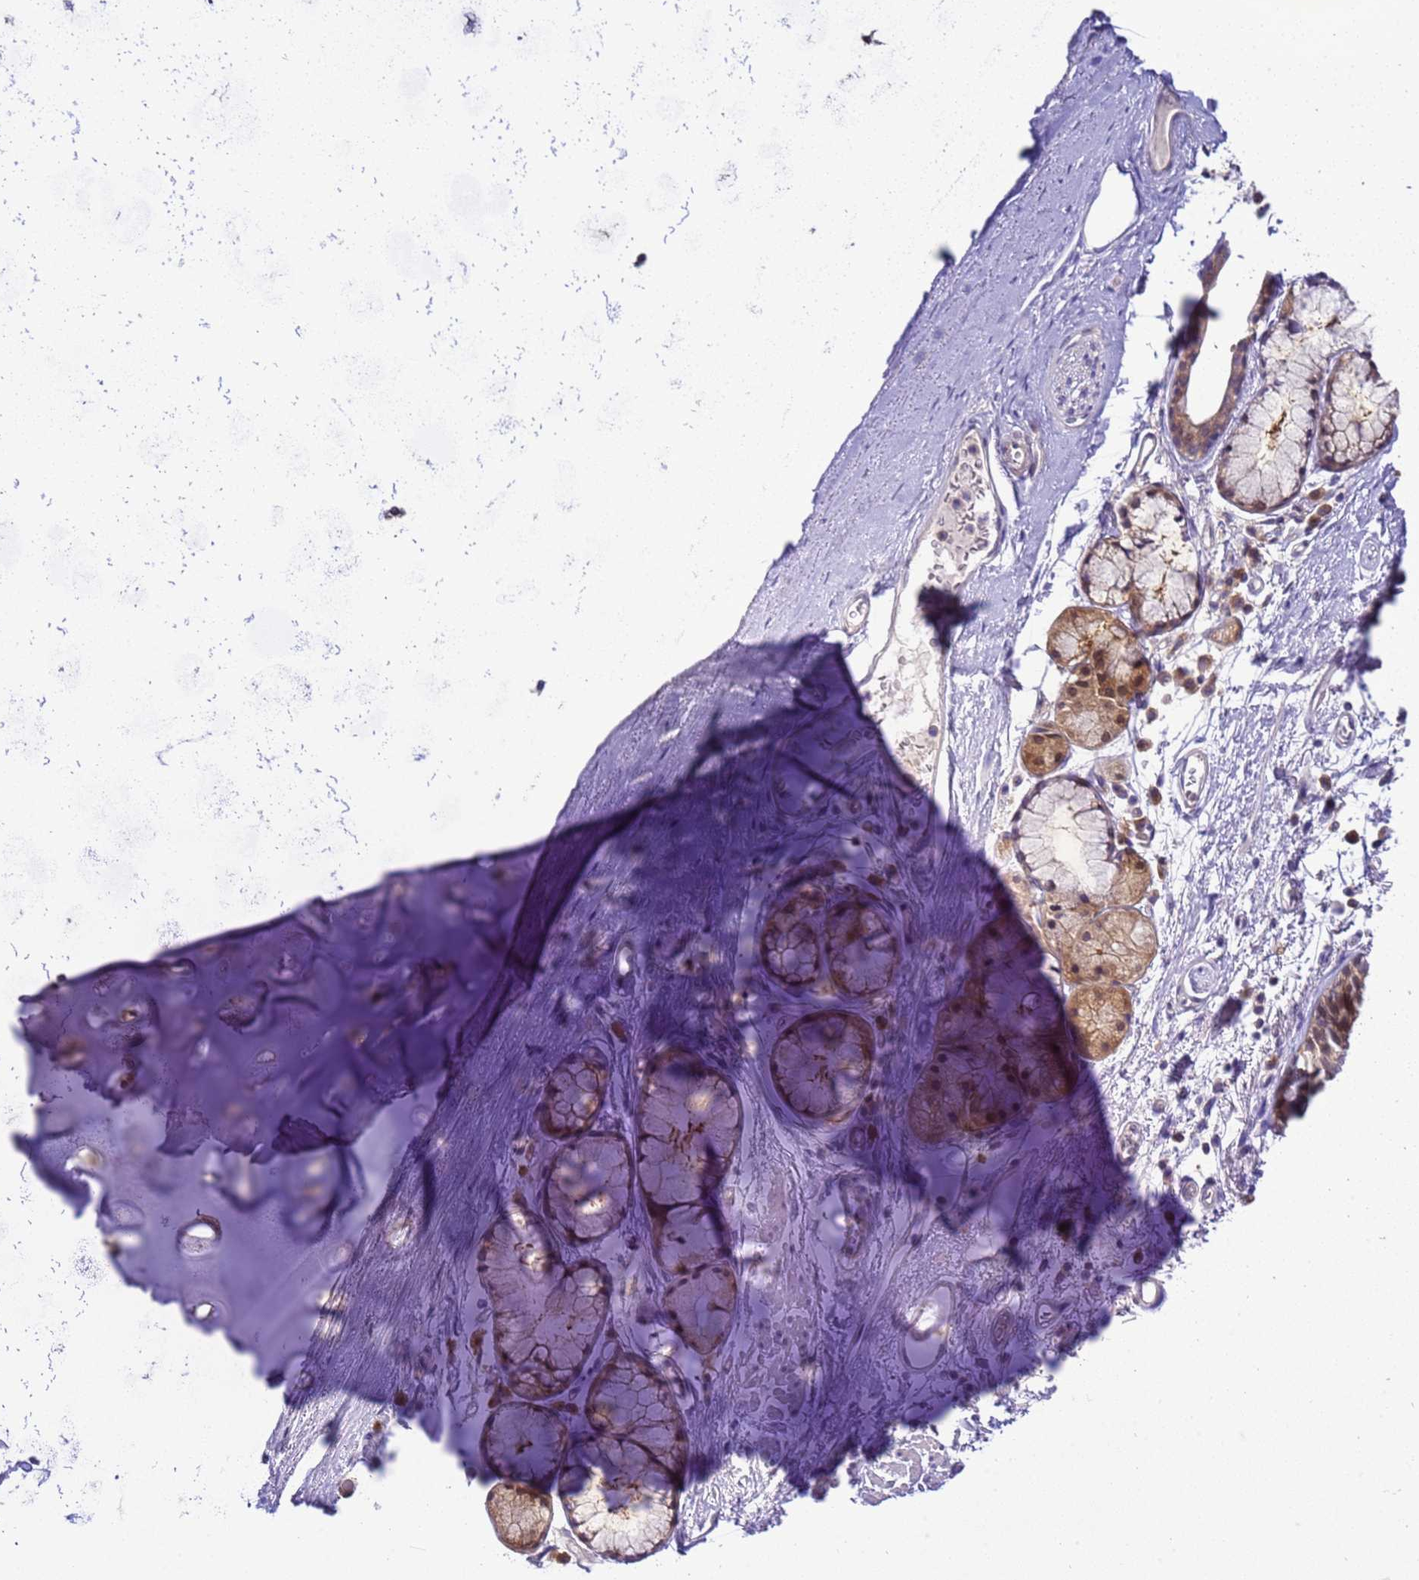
{"staining": {"intensity": "weak", "quantity": ">75%", "location": "cytoplasmic/membranous"}, "tissue": "adipose tissue", "cell_type": "Adipocytes", "image_type": "normal", "snomed": [{"axis": "morphology", "description": "Normal tissue, NOS"}, {"axis": "topography", "description": "Cartilage tissue"}], "caption": "Unremarkable adipose tissue demonstrates weak cytoplasmic/membranous expression in about >75% of adipocytes.", "gene": "DDI2", "patient": {"sex": "male", "age": 73}}